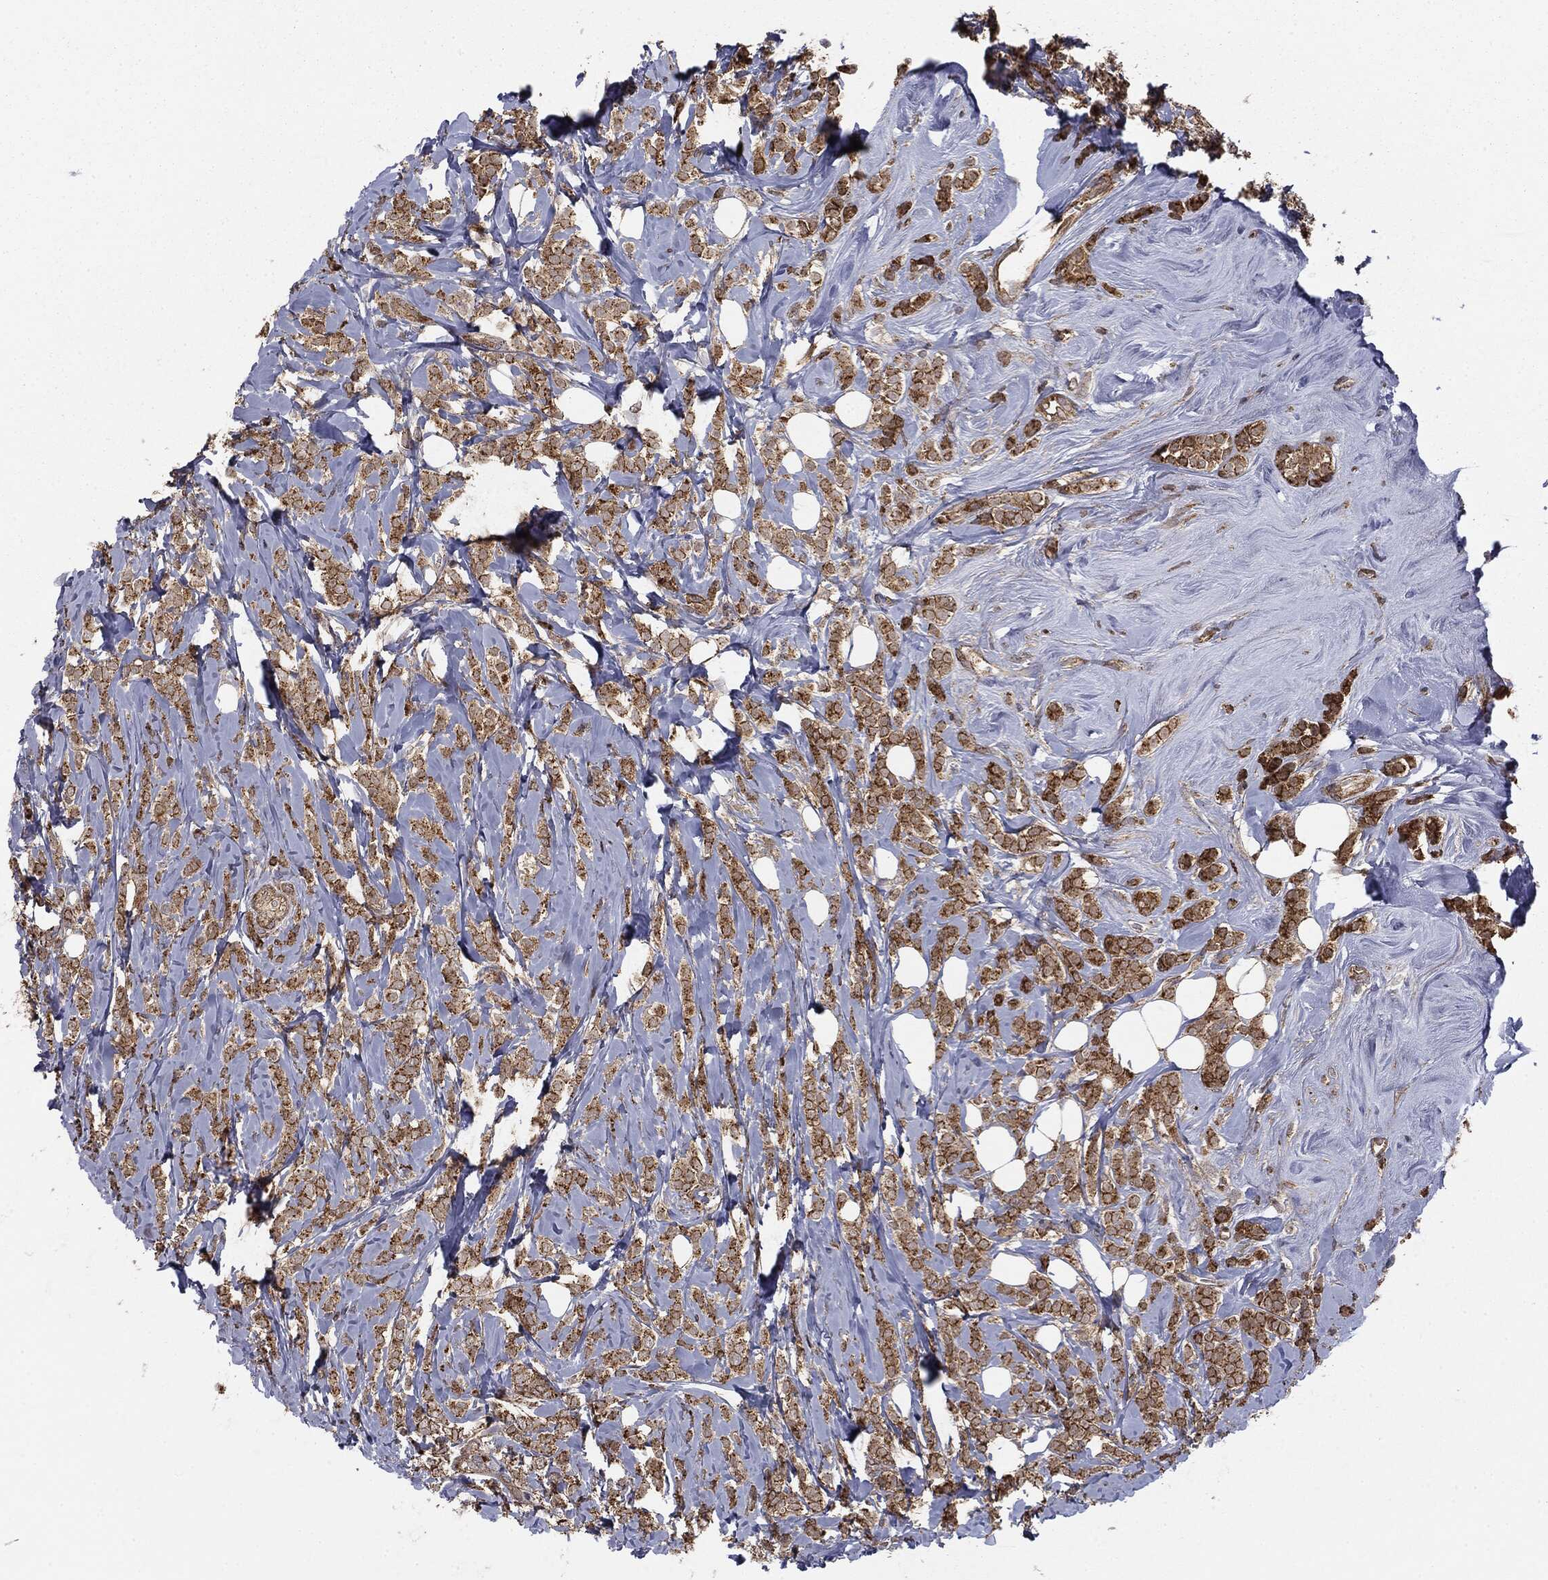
{"staining": {"intensity": "strong", "quantity": ">75%", "location": "cytoplasmic/membranous"}, "tissue": "breast cancer", "cell_type": "Tumor cells", "image_type": "cancer", "snomed": [{"axis": "morphology", "description": "Lobular carcinoma"}, {"axis": "topography", "description": "Breast"}], "caption": "Immunohistochemical staining of human breast cancer displays high levels of strong cytoplasmic/membranous protein positivity in approximately >75% of tumor cells. Nuclei are stained in blue.", "gene": "MTOR", "patient": {"sex": "female", "age": 49}}